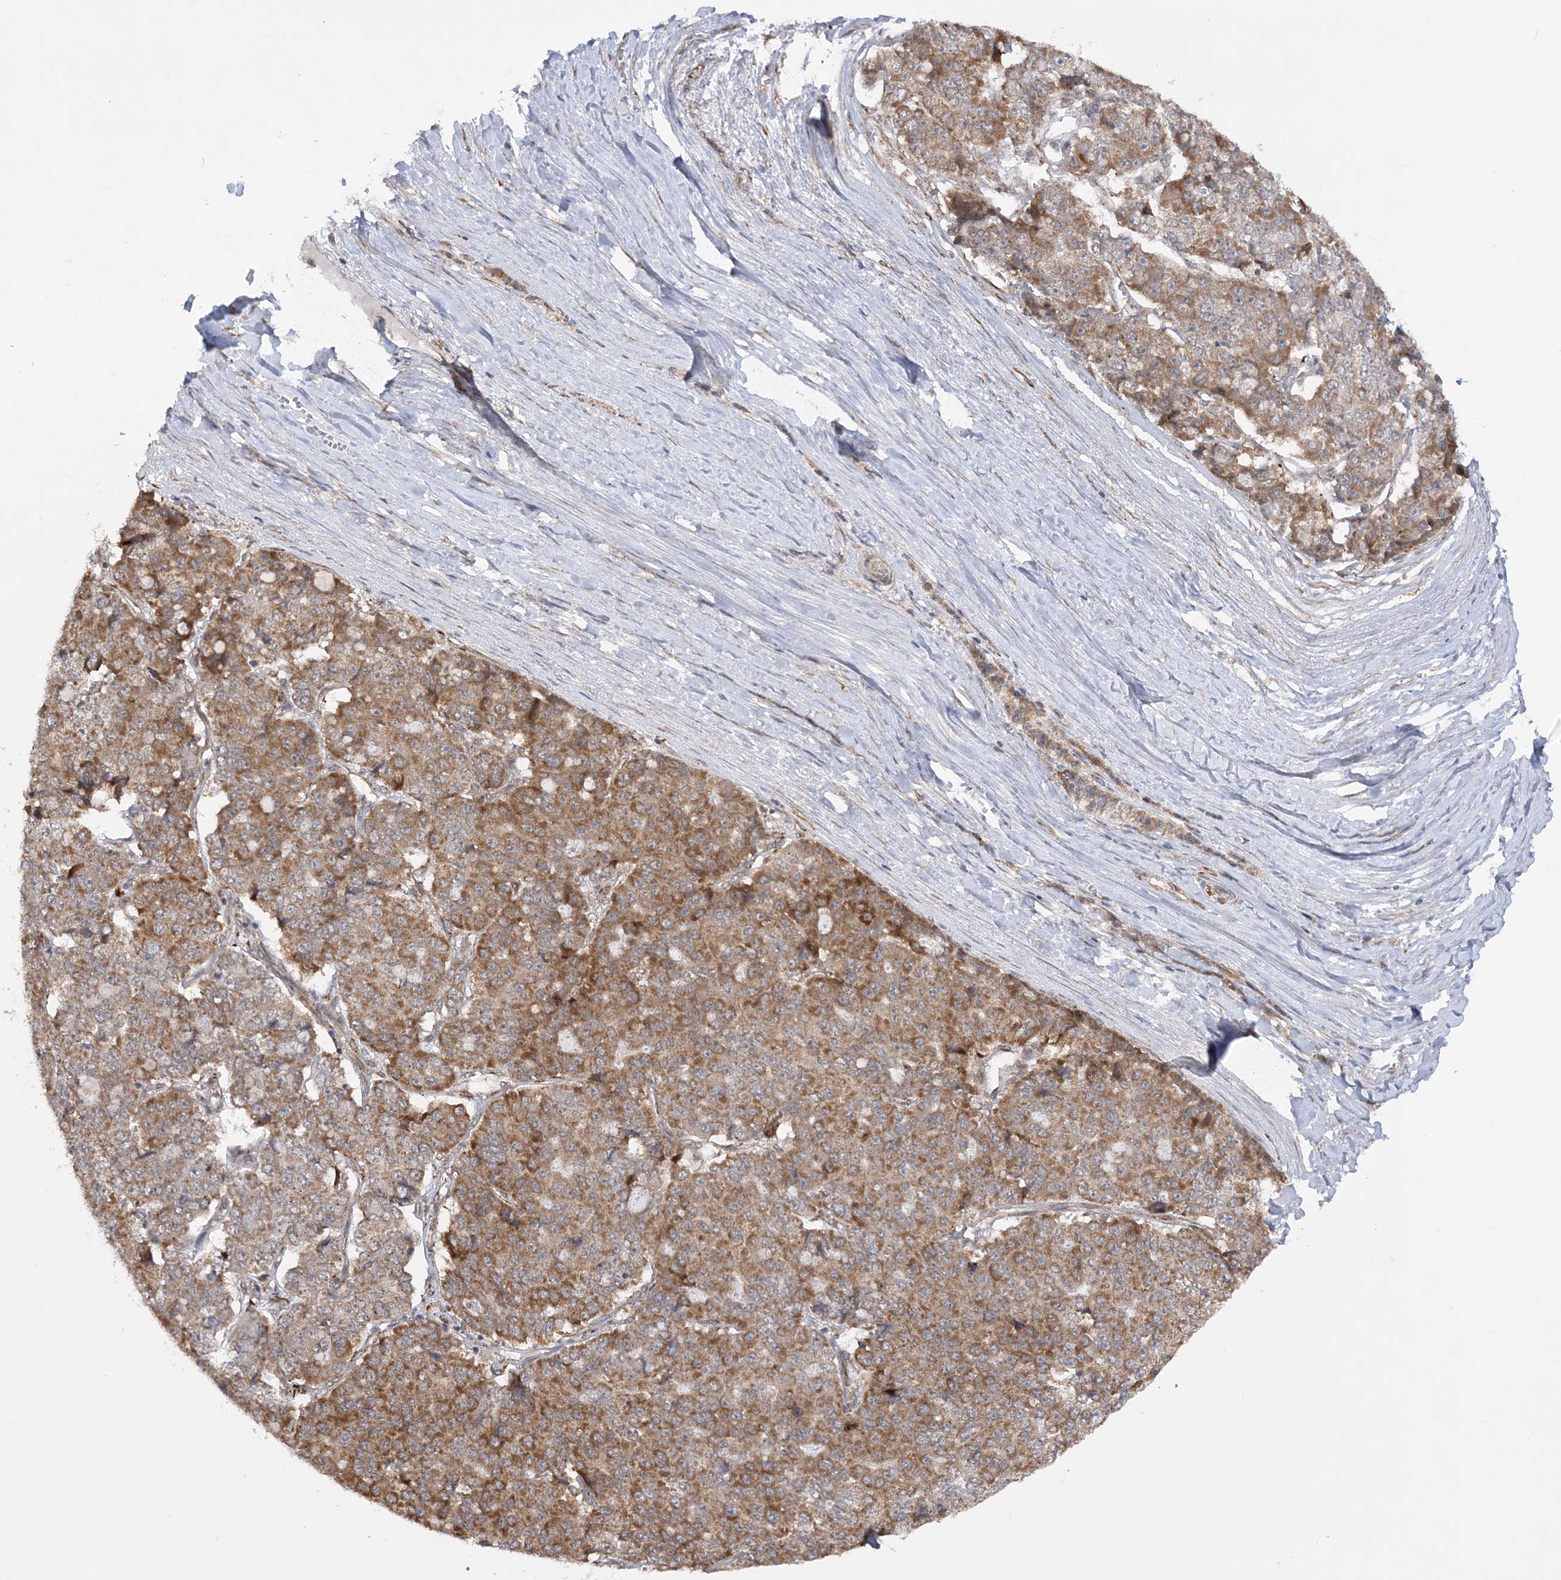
{"staining": {"intensity": "moderate", "quantity": ">75%", "location": "cytoplasmic/membranous"}, "tissue": "pancreatic cancer", "cell_type": "Tumor cells", "image_type": "cancer", "snomed": [{"axis": "morphology", "description": "Adenocarcinoma, NOS"}, {"axis": "topography", "description": "Pancreas"}], "caption": "A brown stain labels moderate cytoplasmic/membranous staining of a protein in pancreatic cancer tumor cells.", "gene": "MRPL47", "patient": {"sex": "male", "age": 50}}